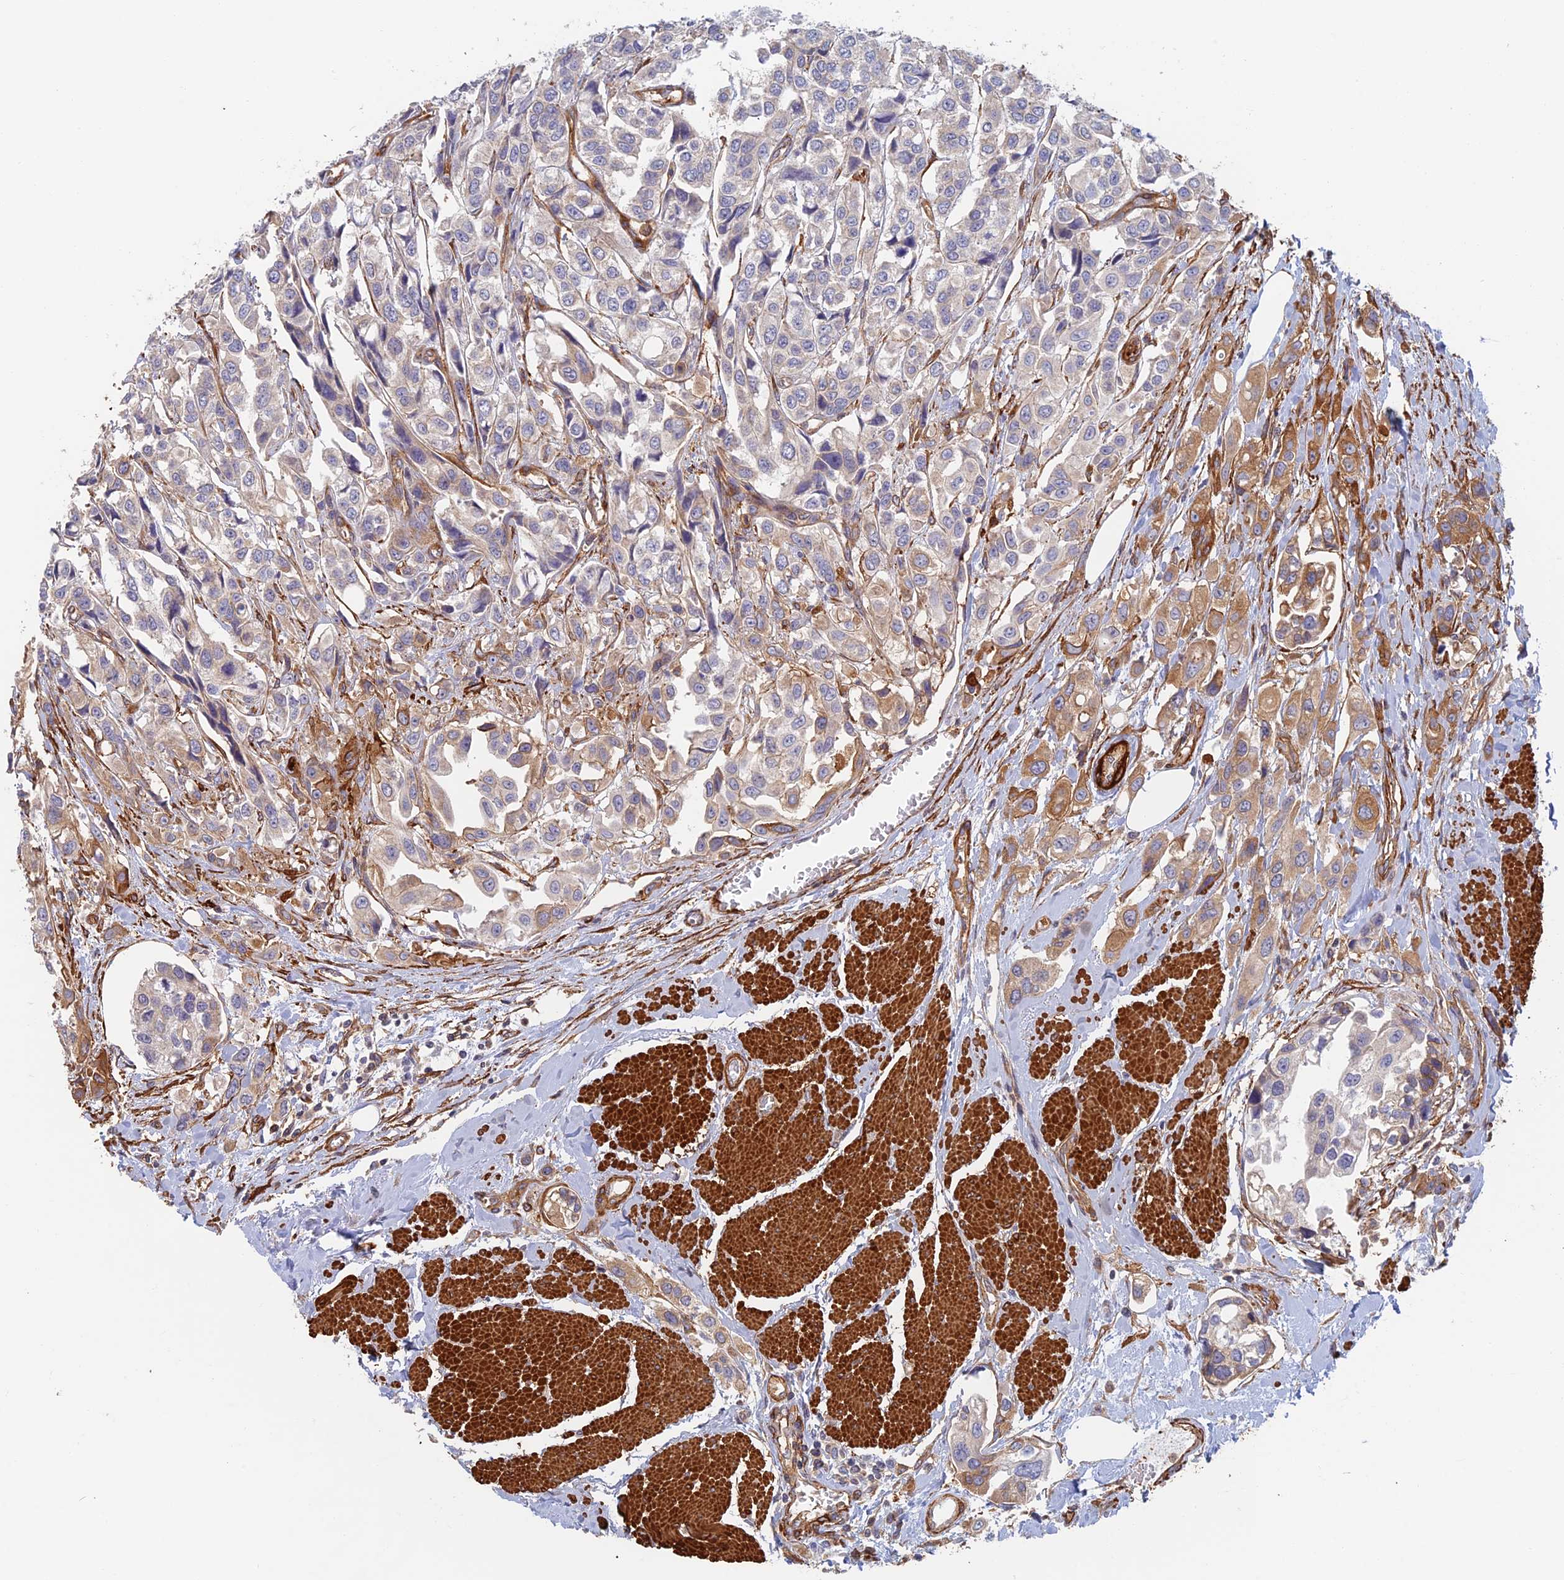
{"staining": {"intensity": "moderate", "quantity": "<25%", "location": "cytoplasmic/membranous"}, "tissue": "urothelial cancer", "cell_type": "Tumor cells", "image_type": "cancer", "snomed": [{"axis": "morphology", "description": "Urothelial carcinoma, High grade"}, {"axis": "topography", "description": "Urinary bladder"}], "caption": "Immunohistochemical staining of human urothelial cancer shows moderate cytoplasmic/membranous protein expression in approximately <25% of tumor cells.", "gene": "PAK4", "patient": {"sex": "male", "age": 67}}